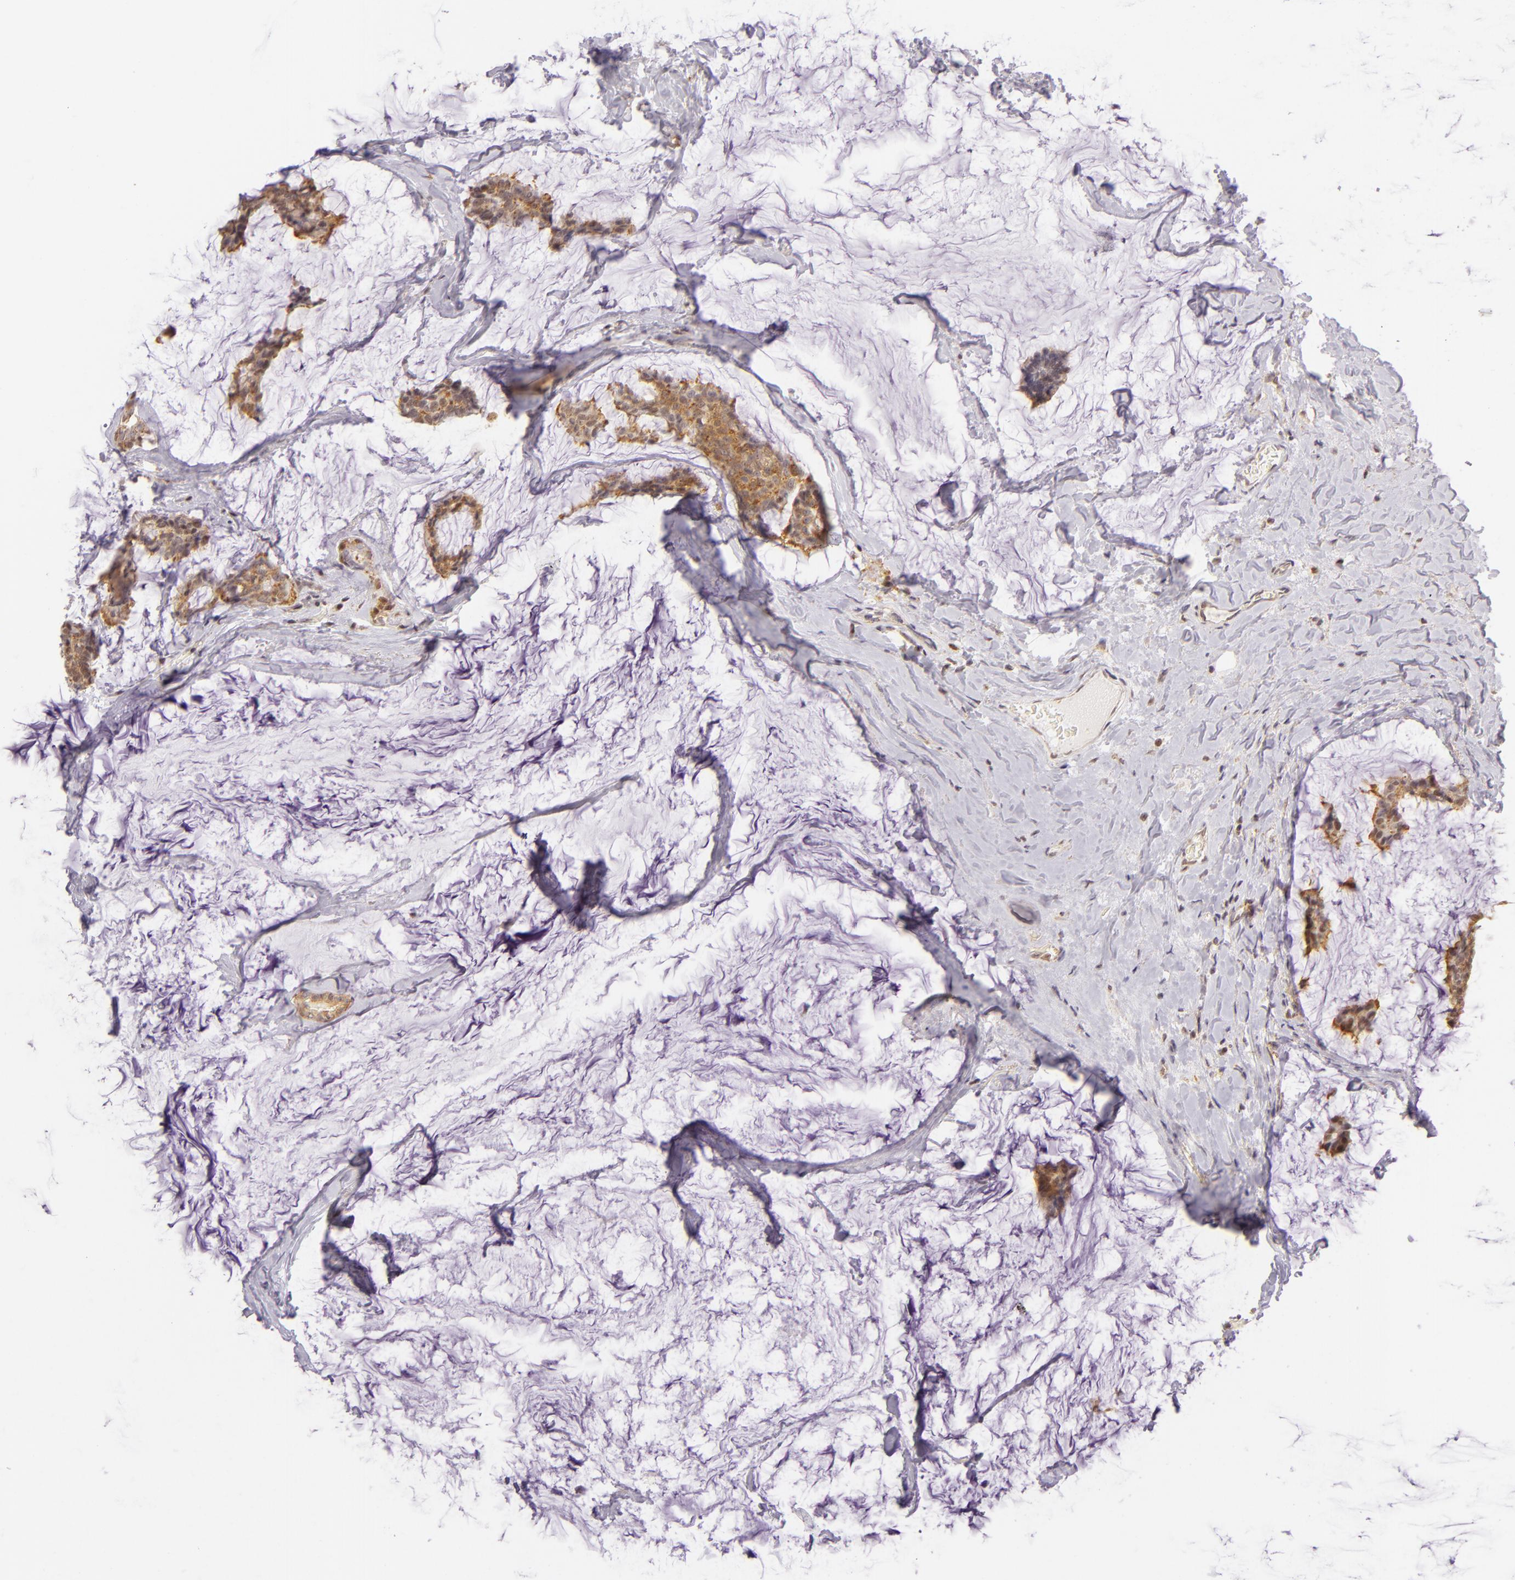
{"staining": {"intensity": "moderate", "quantity": "<25%", "location": "cytoplasmic/membranous"}, "tissue": "breast cancer", "cell_type": "Tumor cells", "image_type": "cancer", "snomed": [{"axis": "morphology", "description": "Duct carcinoma"}, {"axis": "topography", "description": "Breast"}], "caption": "Breast cancer was stained to show a protein in brown. There is low levels of moderate cytoplasmic/membranous positivity in approximately <25% of tumor cells.", "gene": "IMPDH1", "patient": {"sex": "female", "age": 93}}